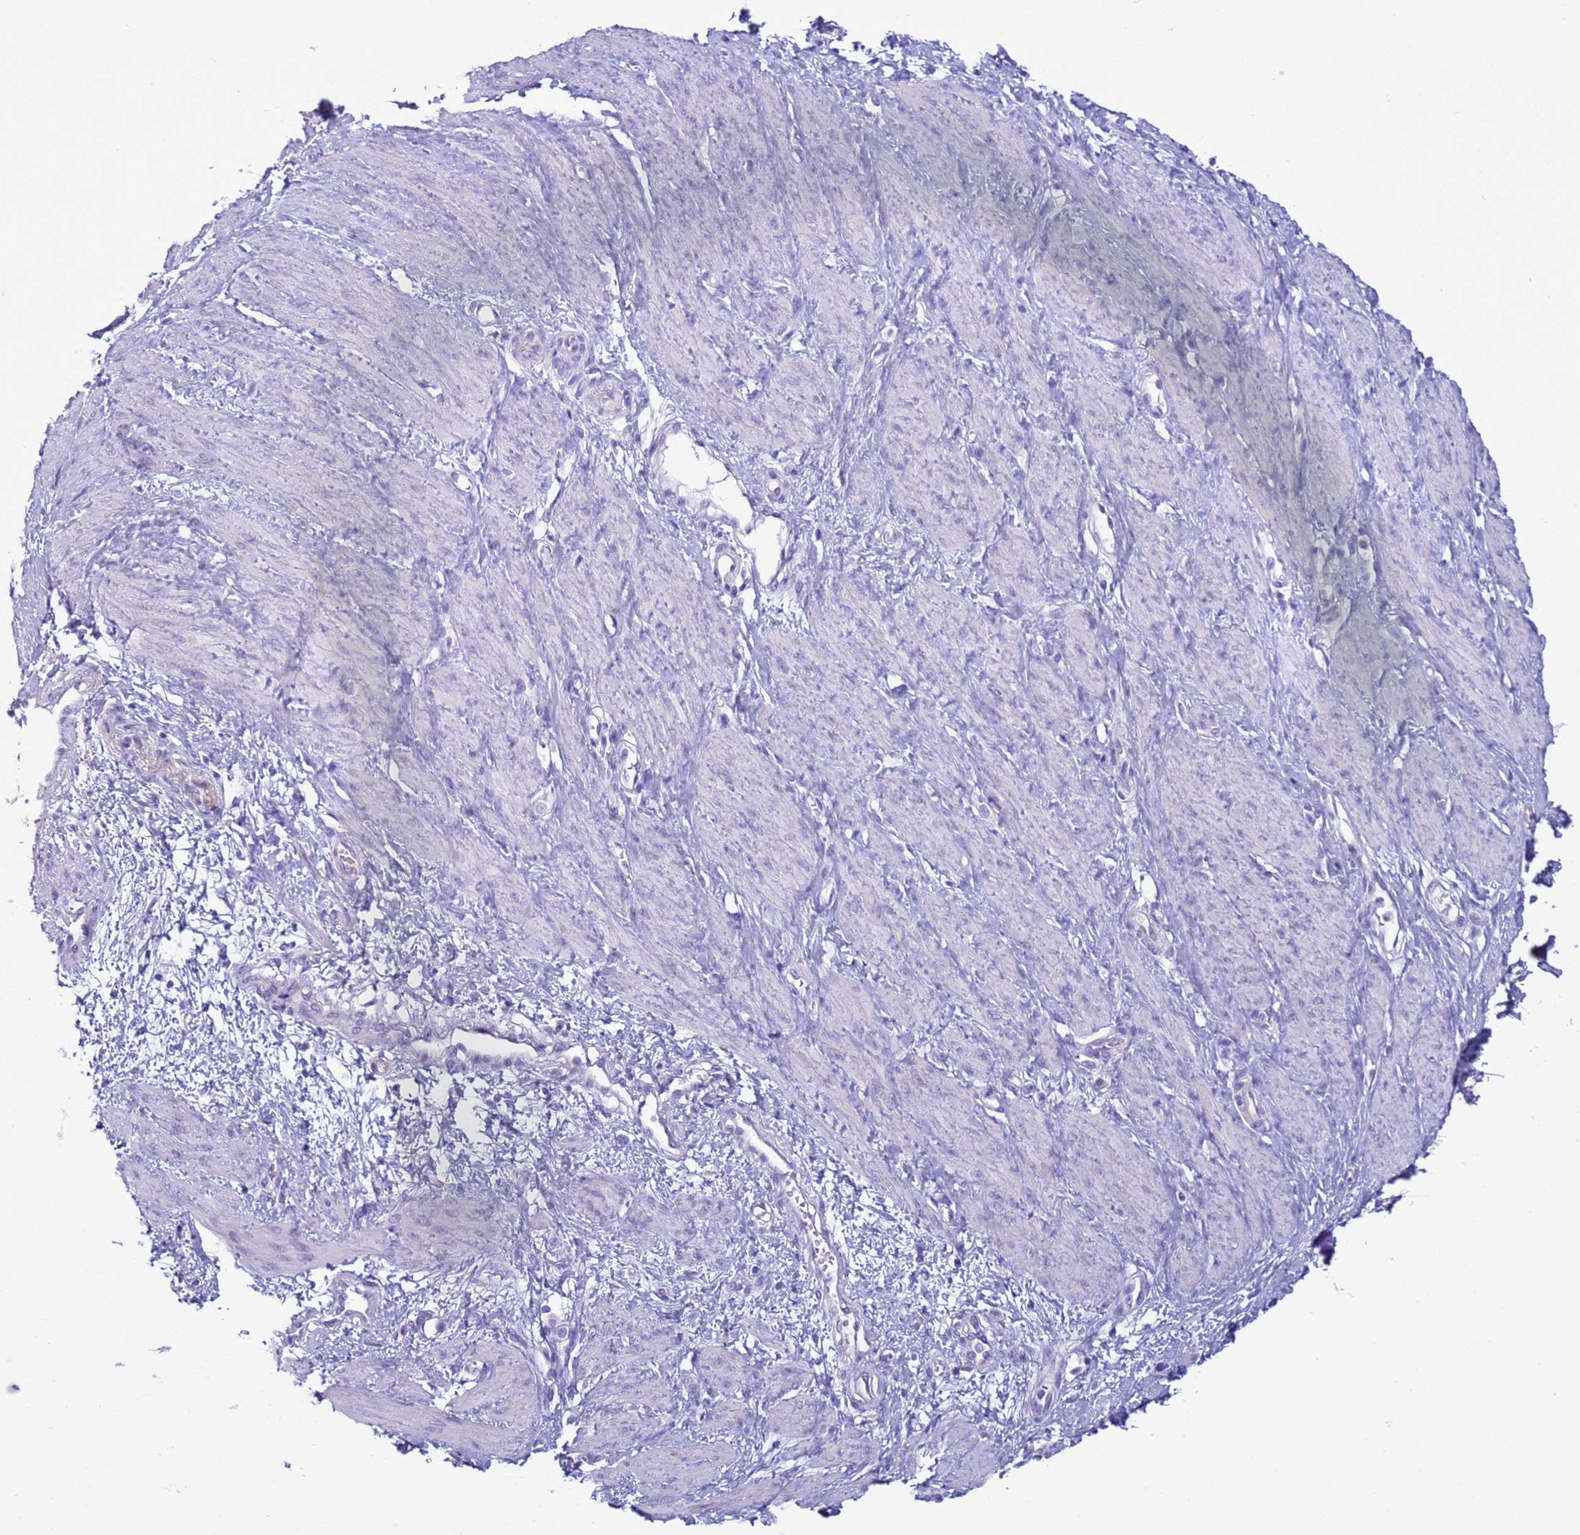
{"staining": {"intensity": "negative", "quantity": "none", "location": "none"}, "tissue": "smooth muscle", "cell_type": "Smooth muscle cells", "image_type": "normal", "snomed": [{"axis": "morphology", "description": "Normal tissue, NOS"}, {"axis": "topography", "description": "Smooth muscle"}, {"axis": "topography", "description": "Uterus"}], "caption": "Histopathology image shows no significant protein staining in smooth muscle cells of unremarkable smooth muscle.", "gene": "CST1", "patient": {"sex": "female", "age": 39}}